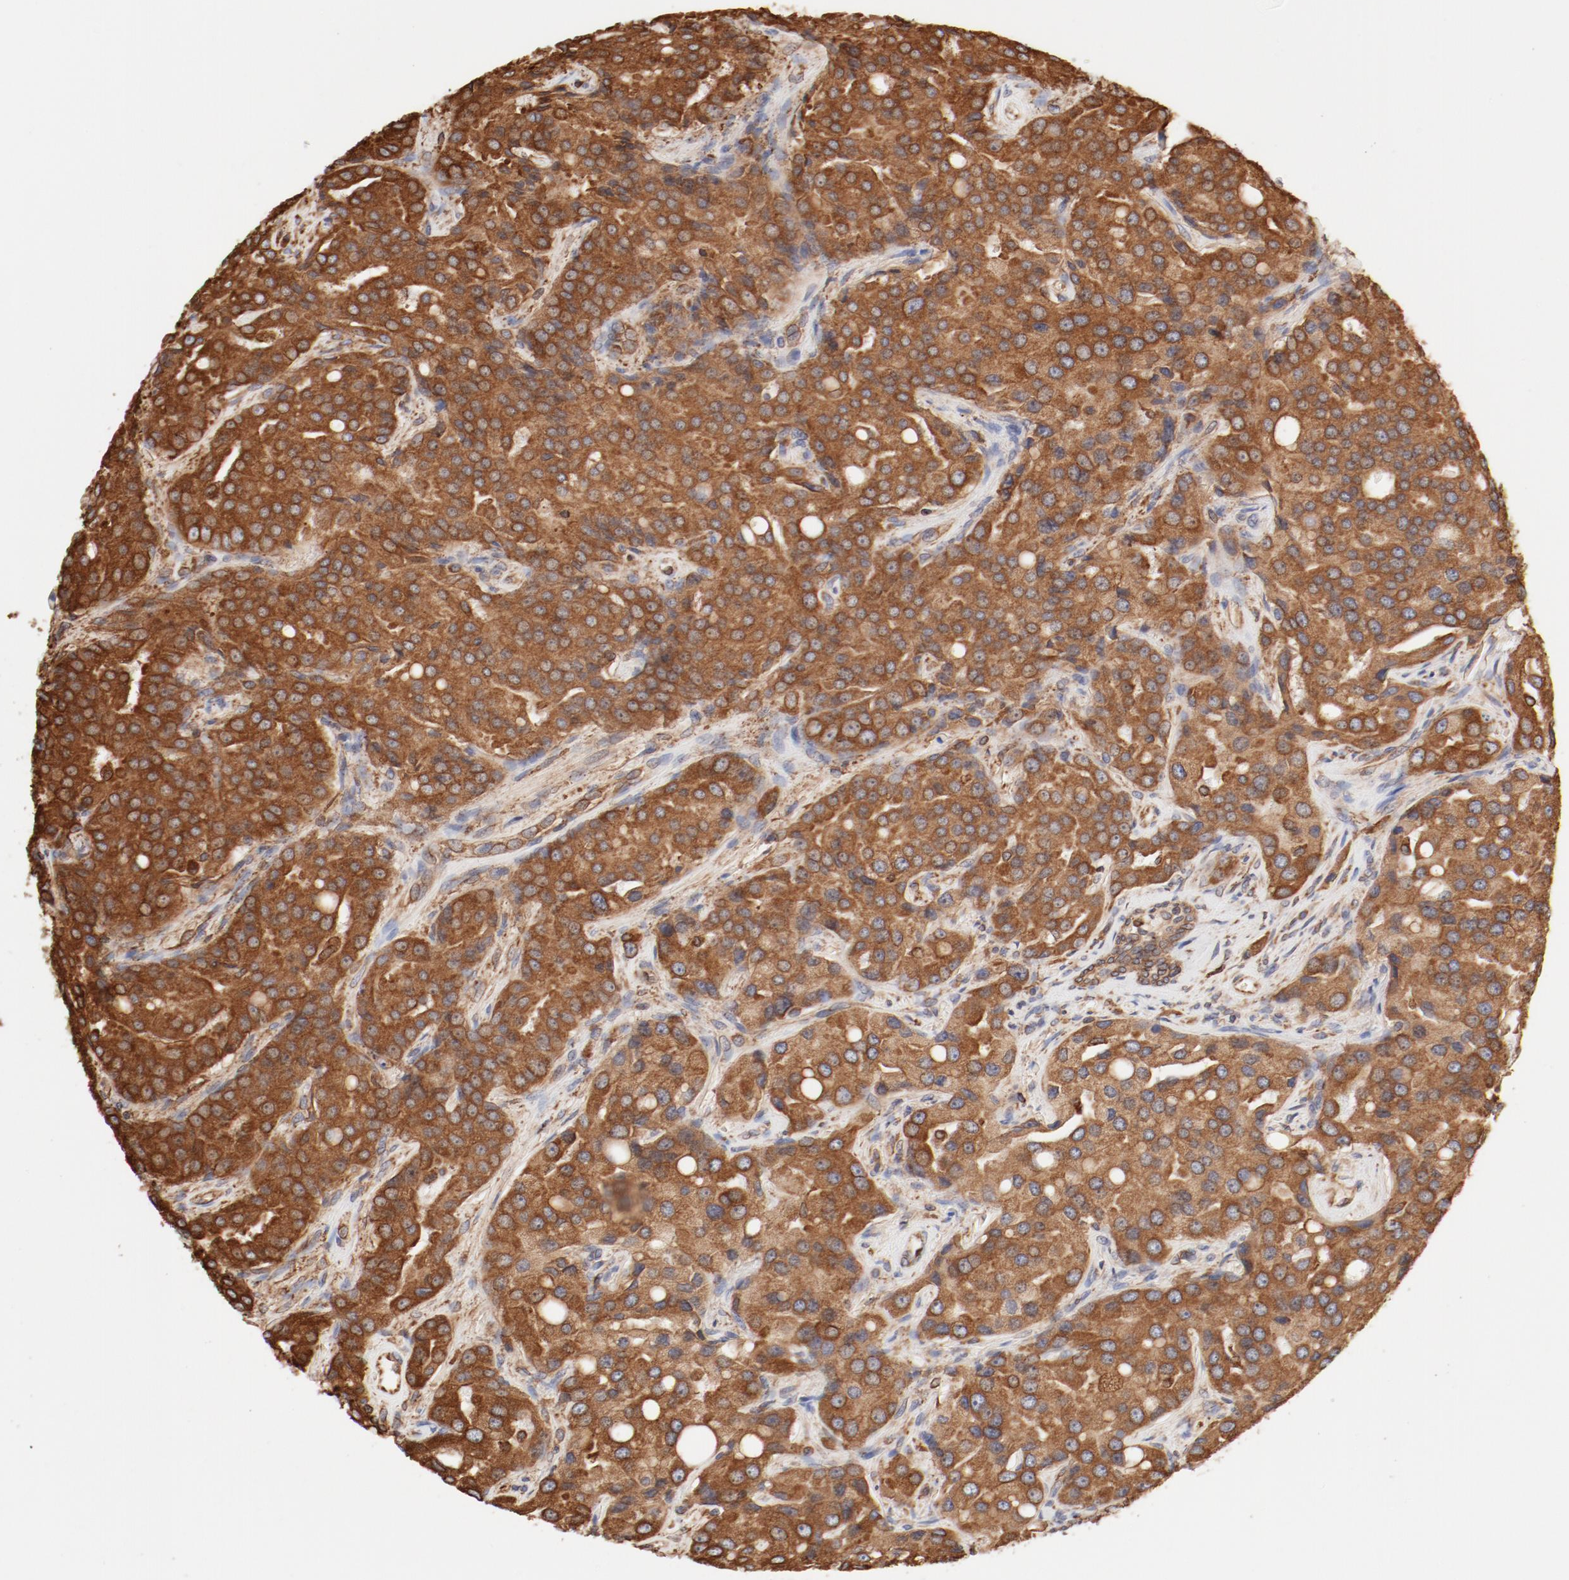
{"staining": {"intensity": "moderate", "quantity": "25%-75%", "location": "cytoplasmic/membranous"}, "tissue": "prostate cancer", "cell_type": "Tumor cells", "image_type": "cancer", "snomed": [{"axis": "morphology", "description": "Adenocarcinoma, High grade"}, {"axis": "topography", "description": "Prostate"}], "caption": "This image demonstrates immunohistochemistry staining of prostate cancer (high-grade adenocarcinoma), with medium moderate cytoplasmic/membranous expression in approximately 25%-75% of tumor cells.", "gene": "BCAP31", "patient": {"sex": "male", "age": 72}}